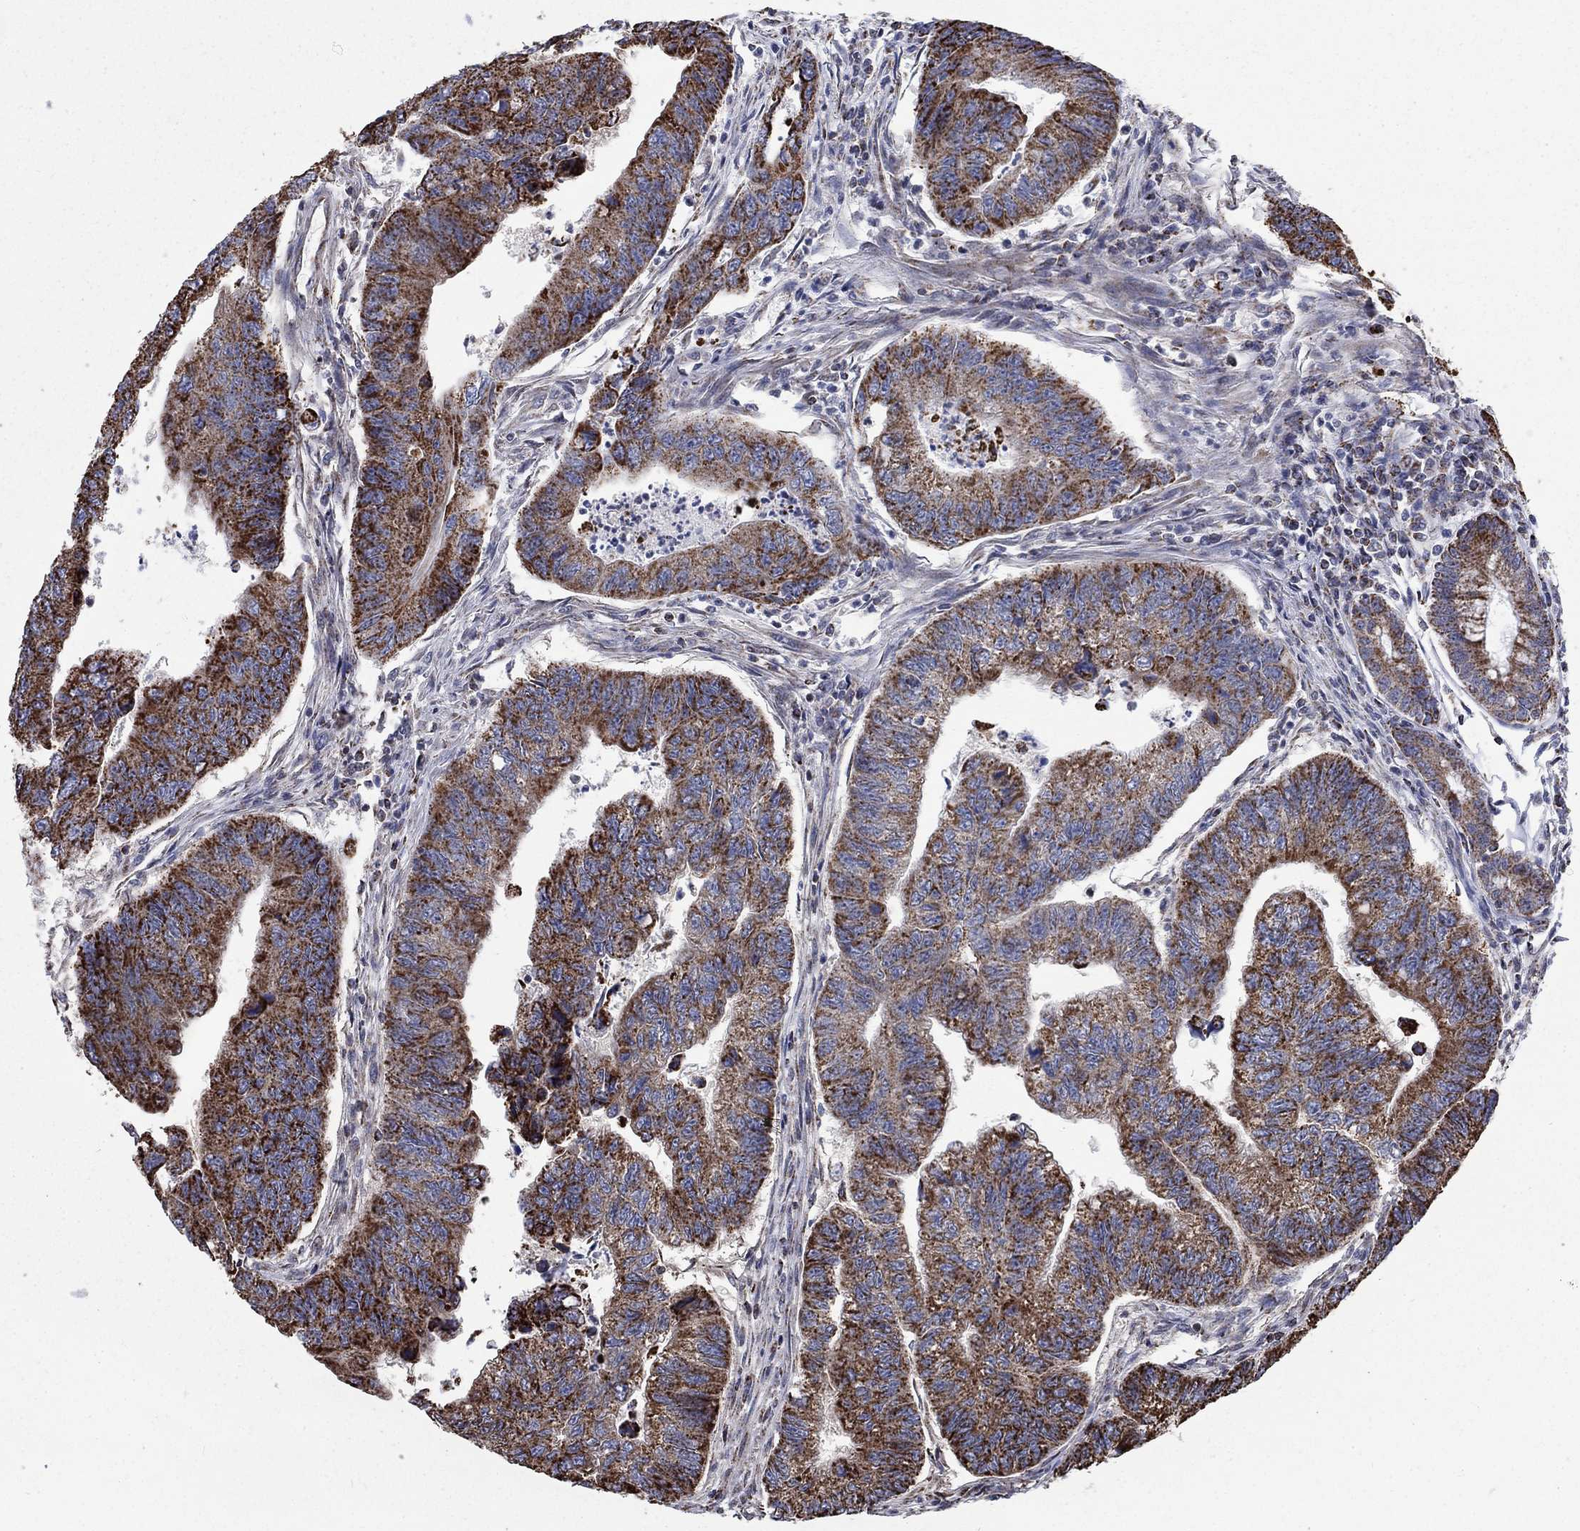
{"staining": {"intensity": "strong", "quantity": "25%-75%", "location": "cytoplasmic/membranous"}, "tissue": "colorectal cancer", "cell_type": "Tumor cells", "image_type": "cancer", "snomed": [{"axis": "morphology", "description": "Adenocarcinoma, NOS"}, {"axis": "topography", "description": "Colon"}], "caption": "Immunohistochemical staining of adenocarcinoma (colorectal) demonstrates strong cytoplasmic/membranous protein positivity in about 25%-75% of tumor cells.", "gene": "MOAP1", "patient": {"sex": "female", "age": 65}}